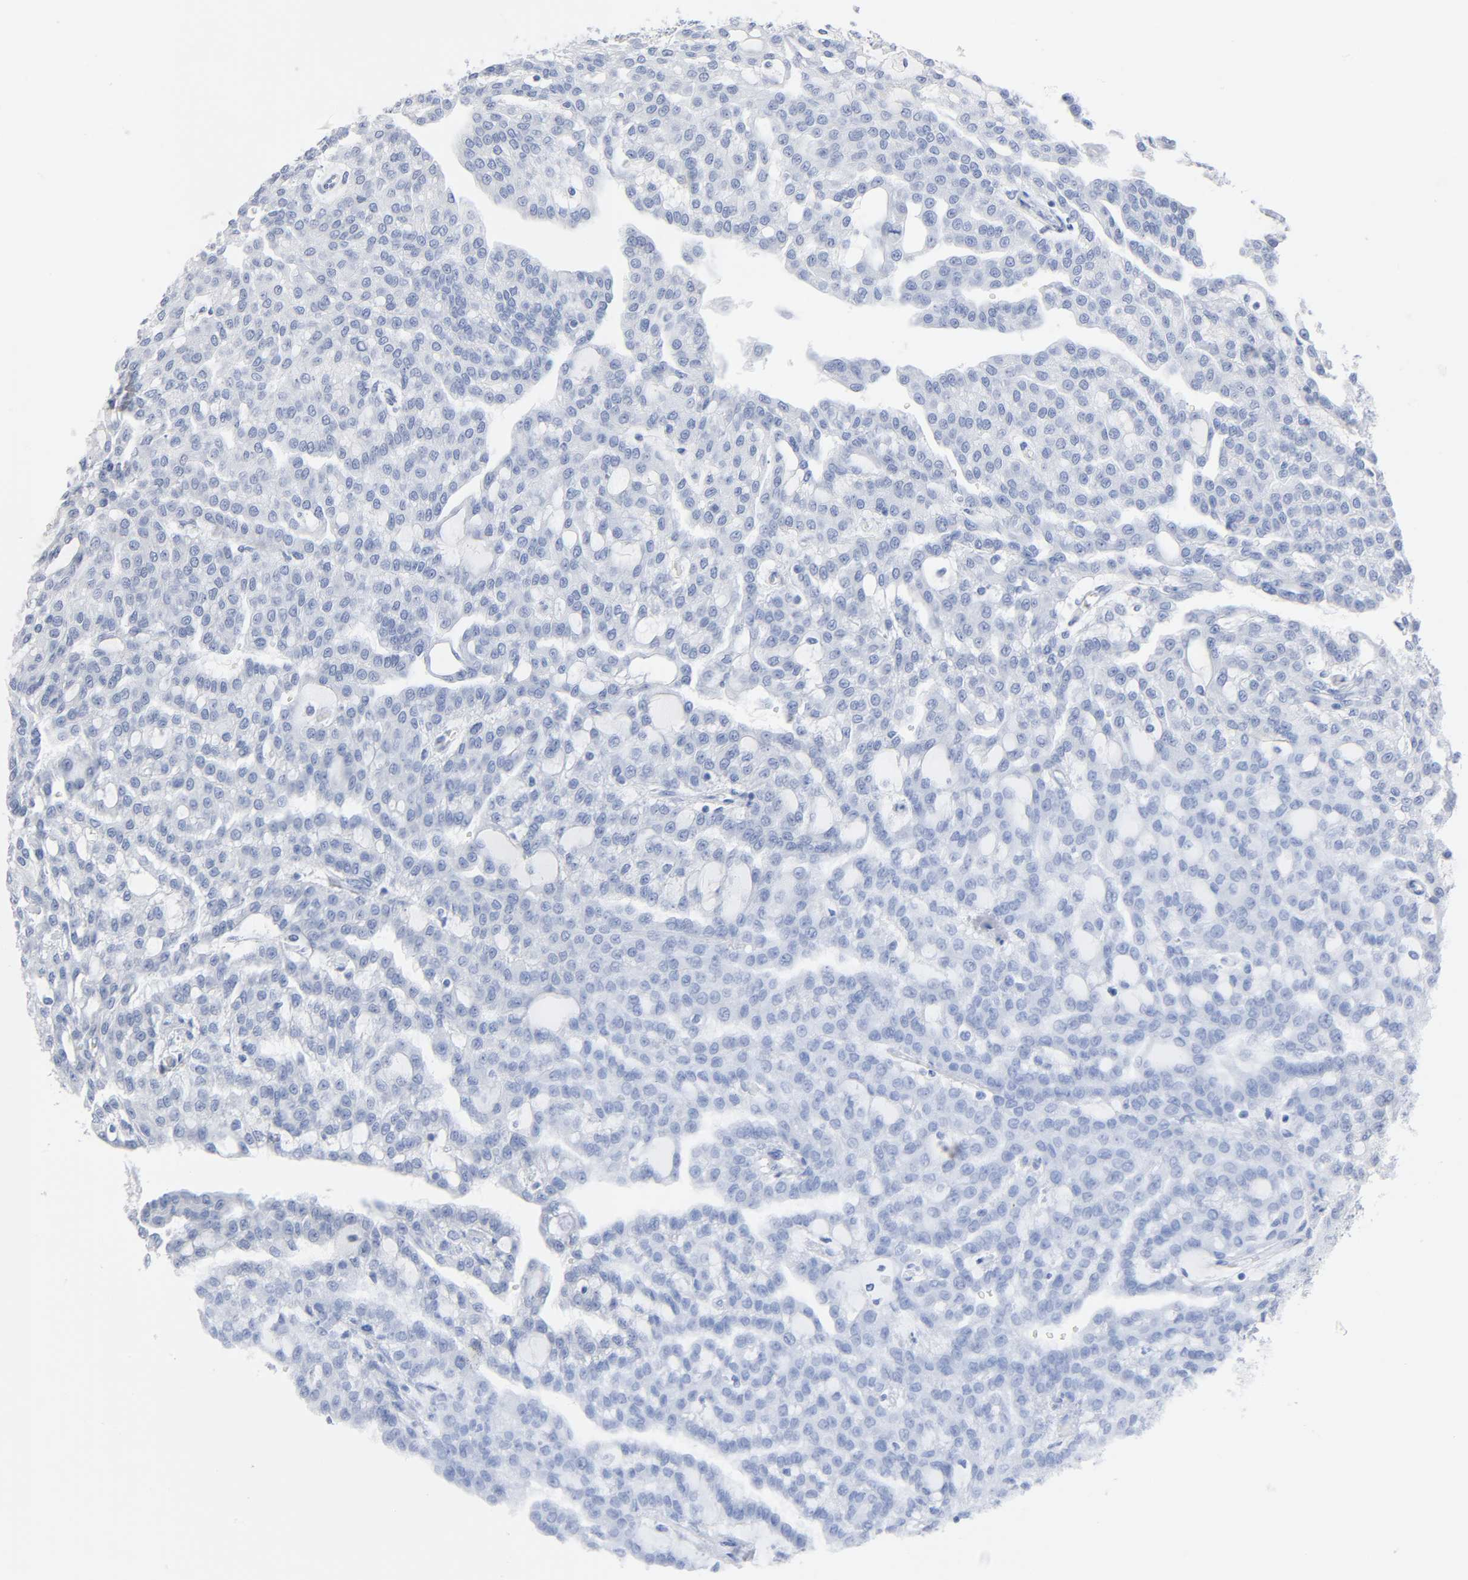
{"staining": {"intensity": "negative", "quantity": "none", "location": "none"}, "tissue": "renal cancer", "cell_type": "Tumor cells", "image_type": "cancer", "snomed": [{"axis": "morphology", "description": "Adenocarcinoma, NOS"}, {"axis": "topography", "description": "Kidney"}], "caption": "The micrograph shows no significant positivity in tumor cells of renal adenocarcinoma.", "gene": "SYT16", "patient": {"sex": "male", "age": 63}}